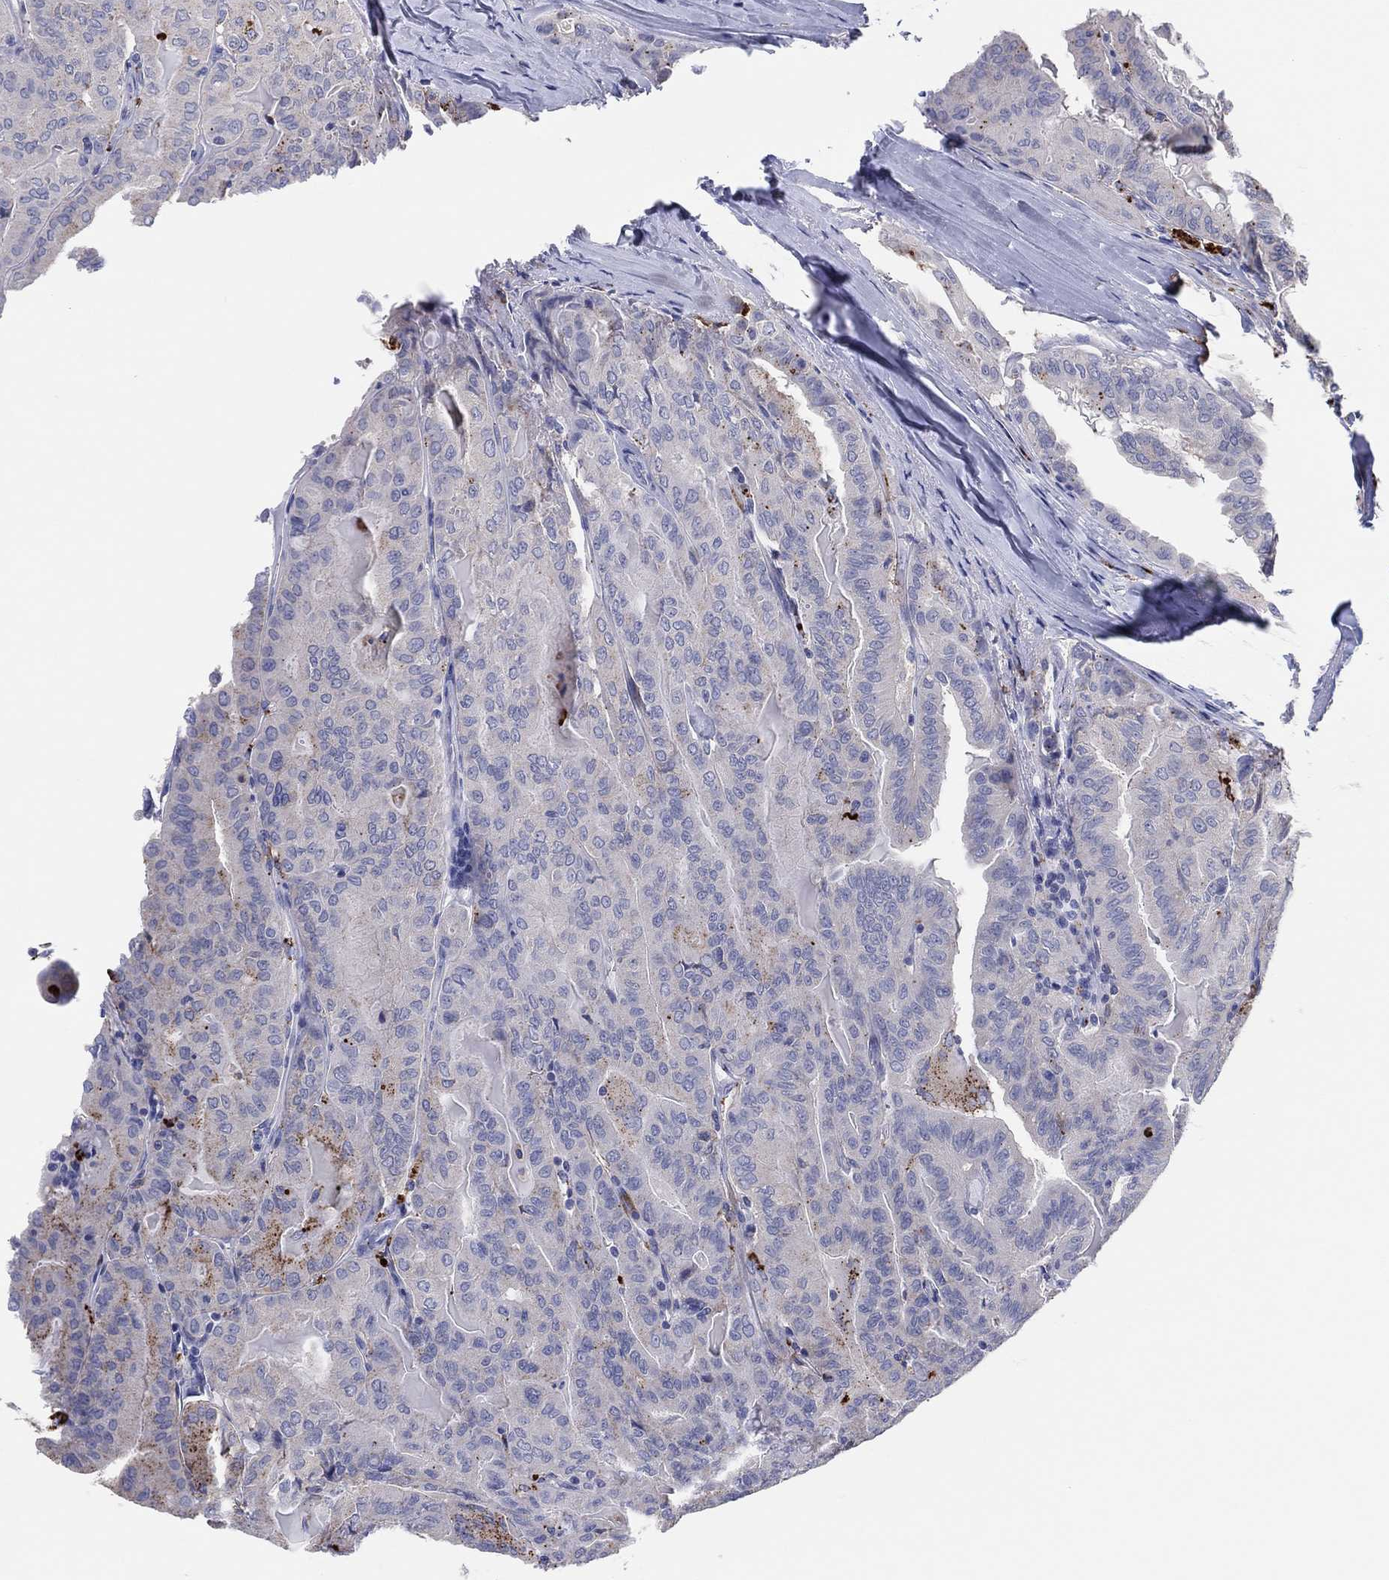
{"staining": {"intensity": "negative", "quantity": "none", "location": "none"}, "tissue": "thyroid cancer", "cell_type": "Tumor cells", "image_type": "cancer", "snomed": [{"axis": "morphology", "description": "Papillary adenocarcinoma, NOS"}, {"axis": "topography", "description": "Thyroid gland"}], "caption": "DAB immunohistochemical staining of human thyroid papillary adenocarcinoma demonstrates no significant expression in tumor cells.", "gene": "PLAC8", "patient": {"sex": "female", "age": 68}}